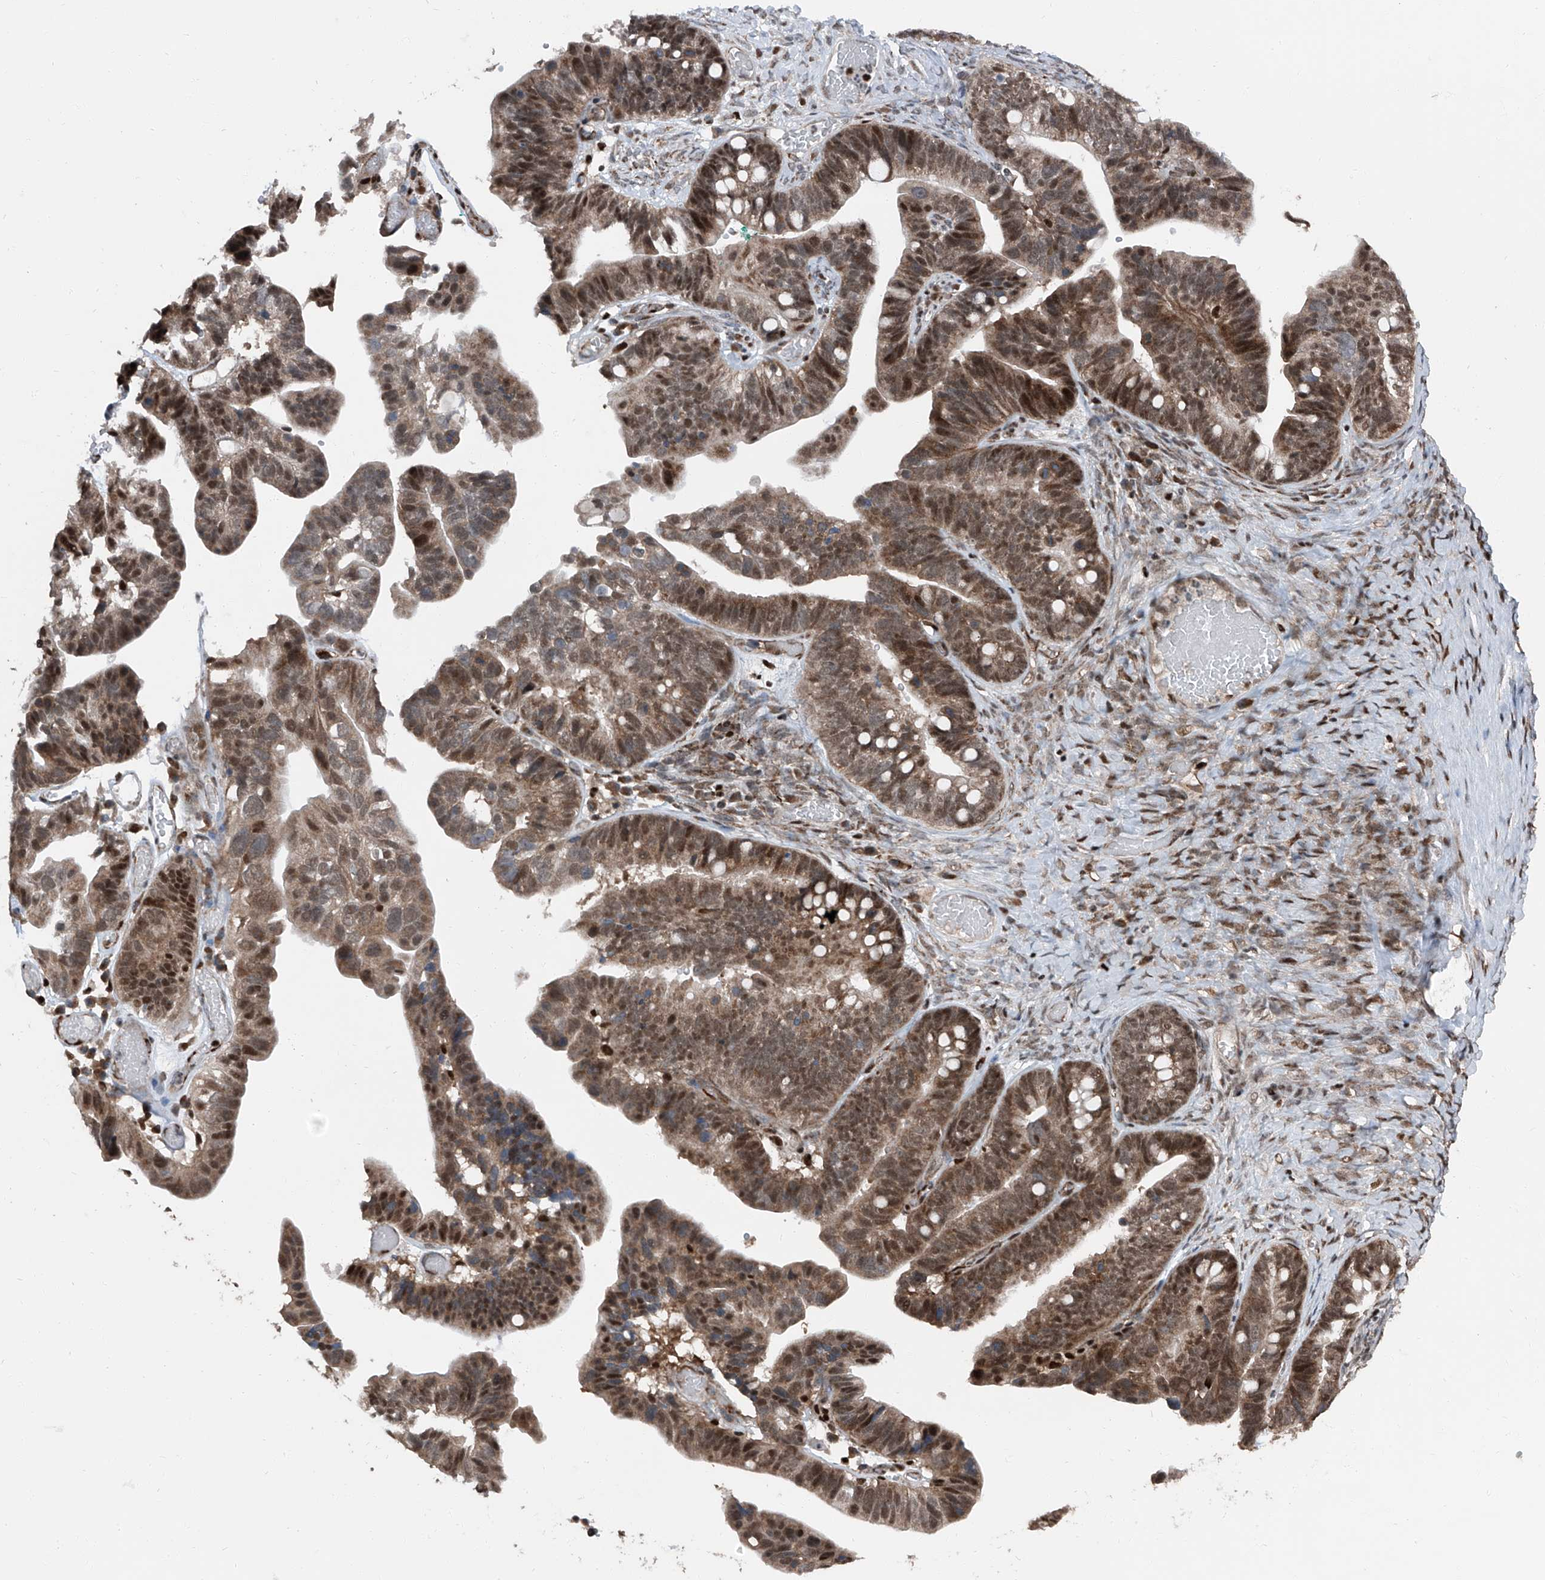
{"staining": {"intensity": "moderate", "quantity": ">75%", "location": "cytoplasmic/membranous,nuclear"}, "tissue": "ovarian cancer", "cell_type": "Tumor cells", "image_type": "cancer", "snomed": [{"axis": "morphology", "description": "Cystadenocarcinoma, serous, NOS"}, {"axis": "topography", "description": "Ovary"}], "caption": "Moderate cytoplasmic/membranous and nuclear expression is identified in approximately >75% of tumor cells in serous cystadenocarcinoma (ovarian).", "gene": "FKBP5", "patient": {"sex": "female", "age": 56}}